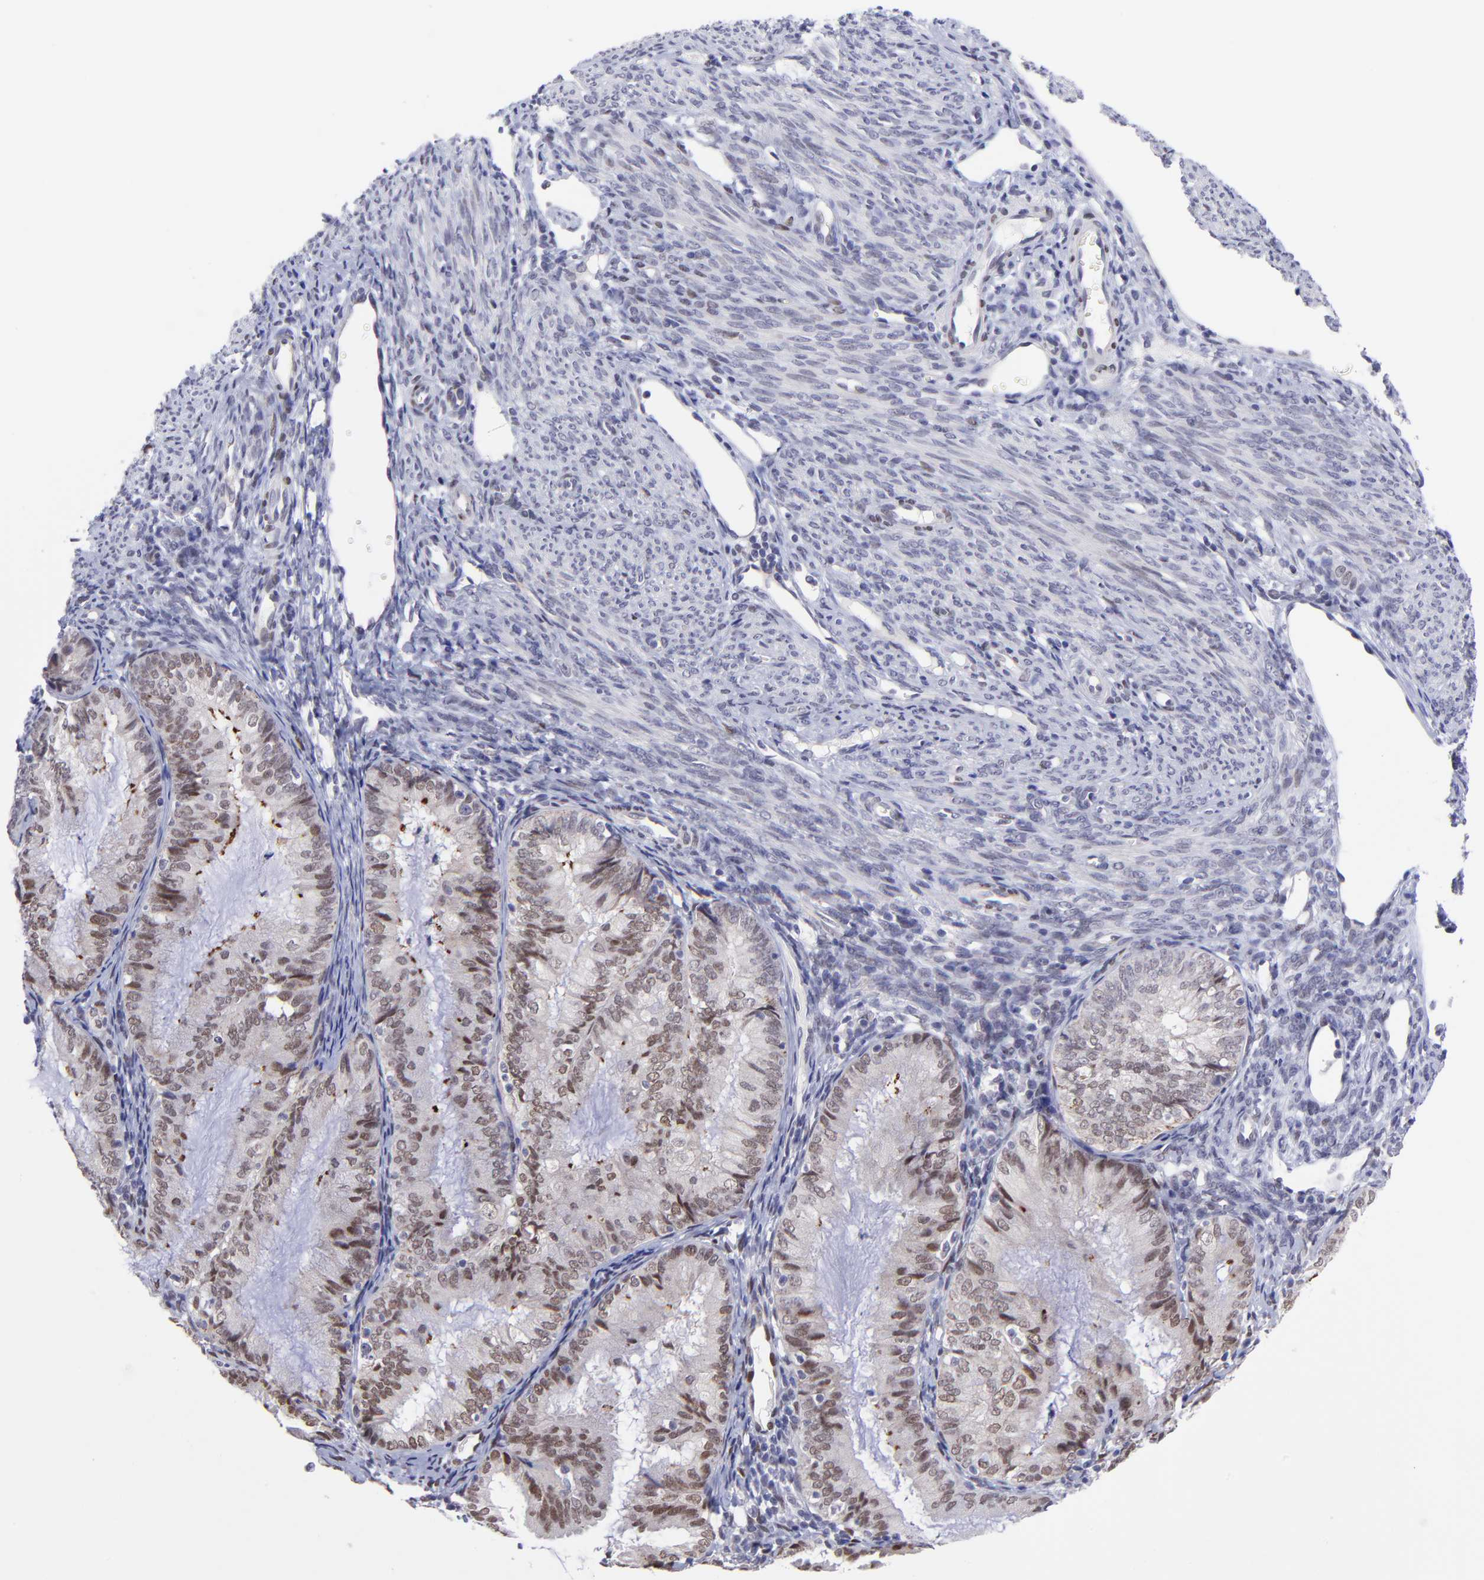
{"staining": {"intensity": "moderate", "quantity": ">75%", "location": "nuclear"}, "tissue": "endometrial cancer", "cell_type": "Tumor cells", "image_type": "cancer", "snomed": [{"axis": "morphology", "description": "Adenocarcinoma, NOS"}, {"axis": "topography", "description": "Endometrium"}], "caption": "Tumor cells demonstrate medium levels of moderate nuclear expression in approximately >75% of cells in endometrial adenocarcinoma. (brown staining indicates protein expression, while blue staining denotes nuclei).", "gene": "SOX6", "patient": {"sex": "female", "age": 66}}